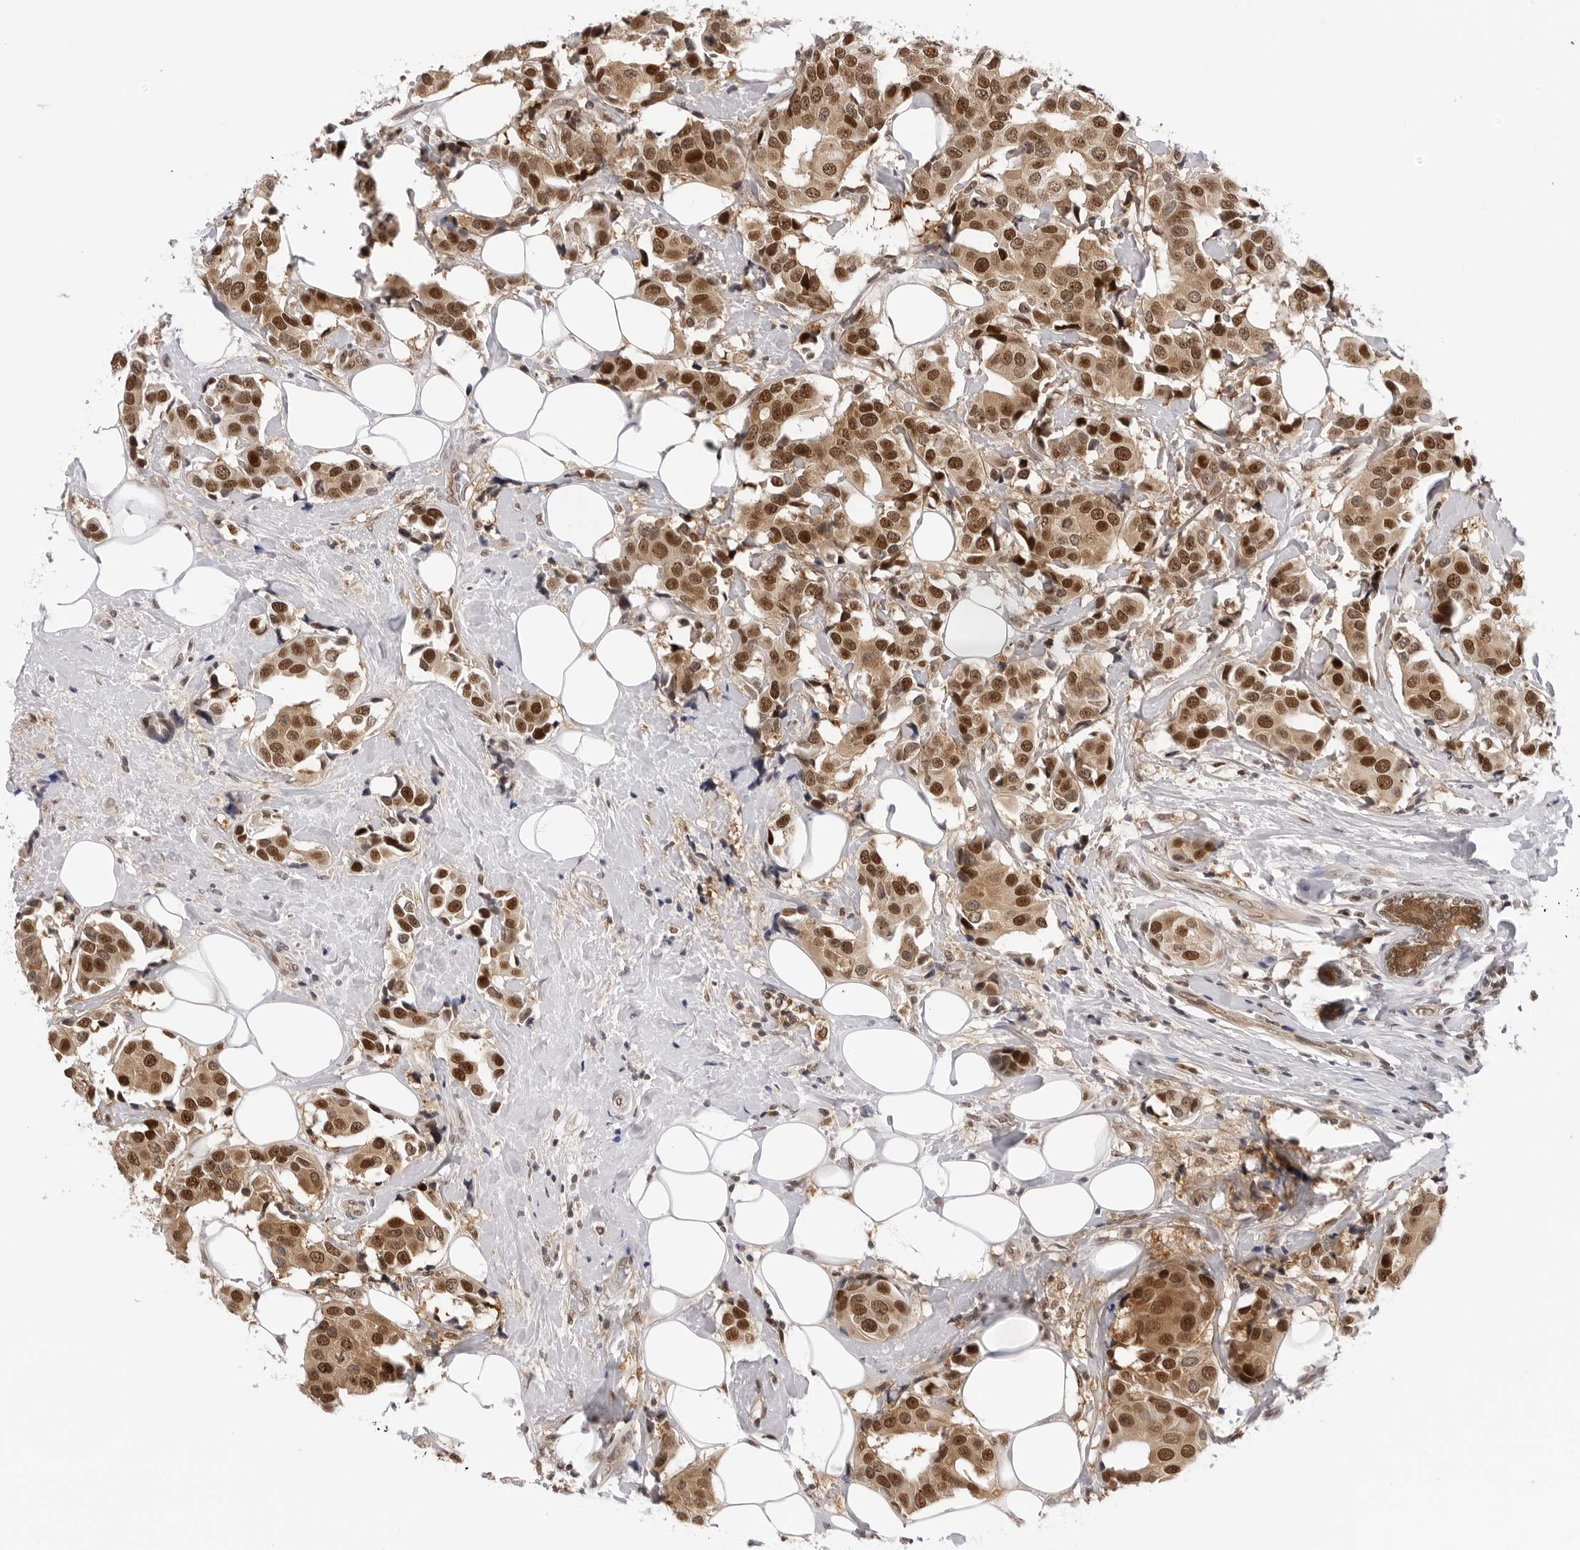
{"staining": {"intensity": "strong", "quantity": ">75%", "location": "cytoplasmic/membranous,nuclear"}, "tissue": "breast cancer", "cell_type": "Tumor cells", "image_type": "cancer", "snomed": [{"axis": "morphology", "description": "Normal tissue, NOS"}, {"axis": "morphology", "description": "Duct carcinoma"}, {"axis": "topography", "description": "Breast"}], "caption": "Approximately >75% of tumor cells in human breast invasive ductal carcinoma display strong cytoplasmic/membranous and nuclear protein staining as visualized by brown immunohistochemical staining.", "gene": "WDR77", "patient": {"sex": "female", "age": 39}}